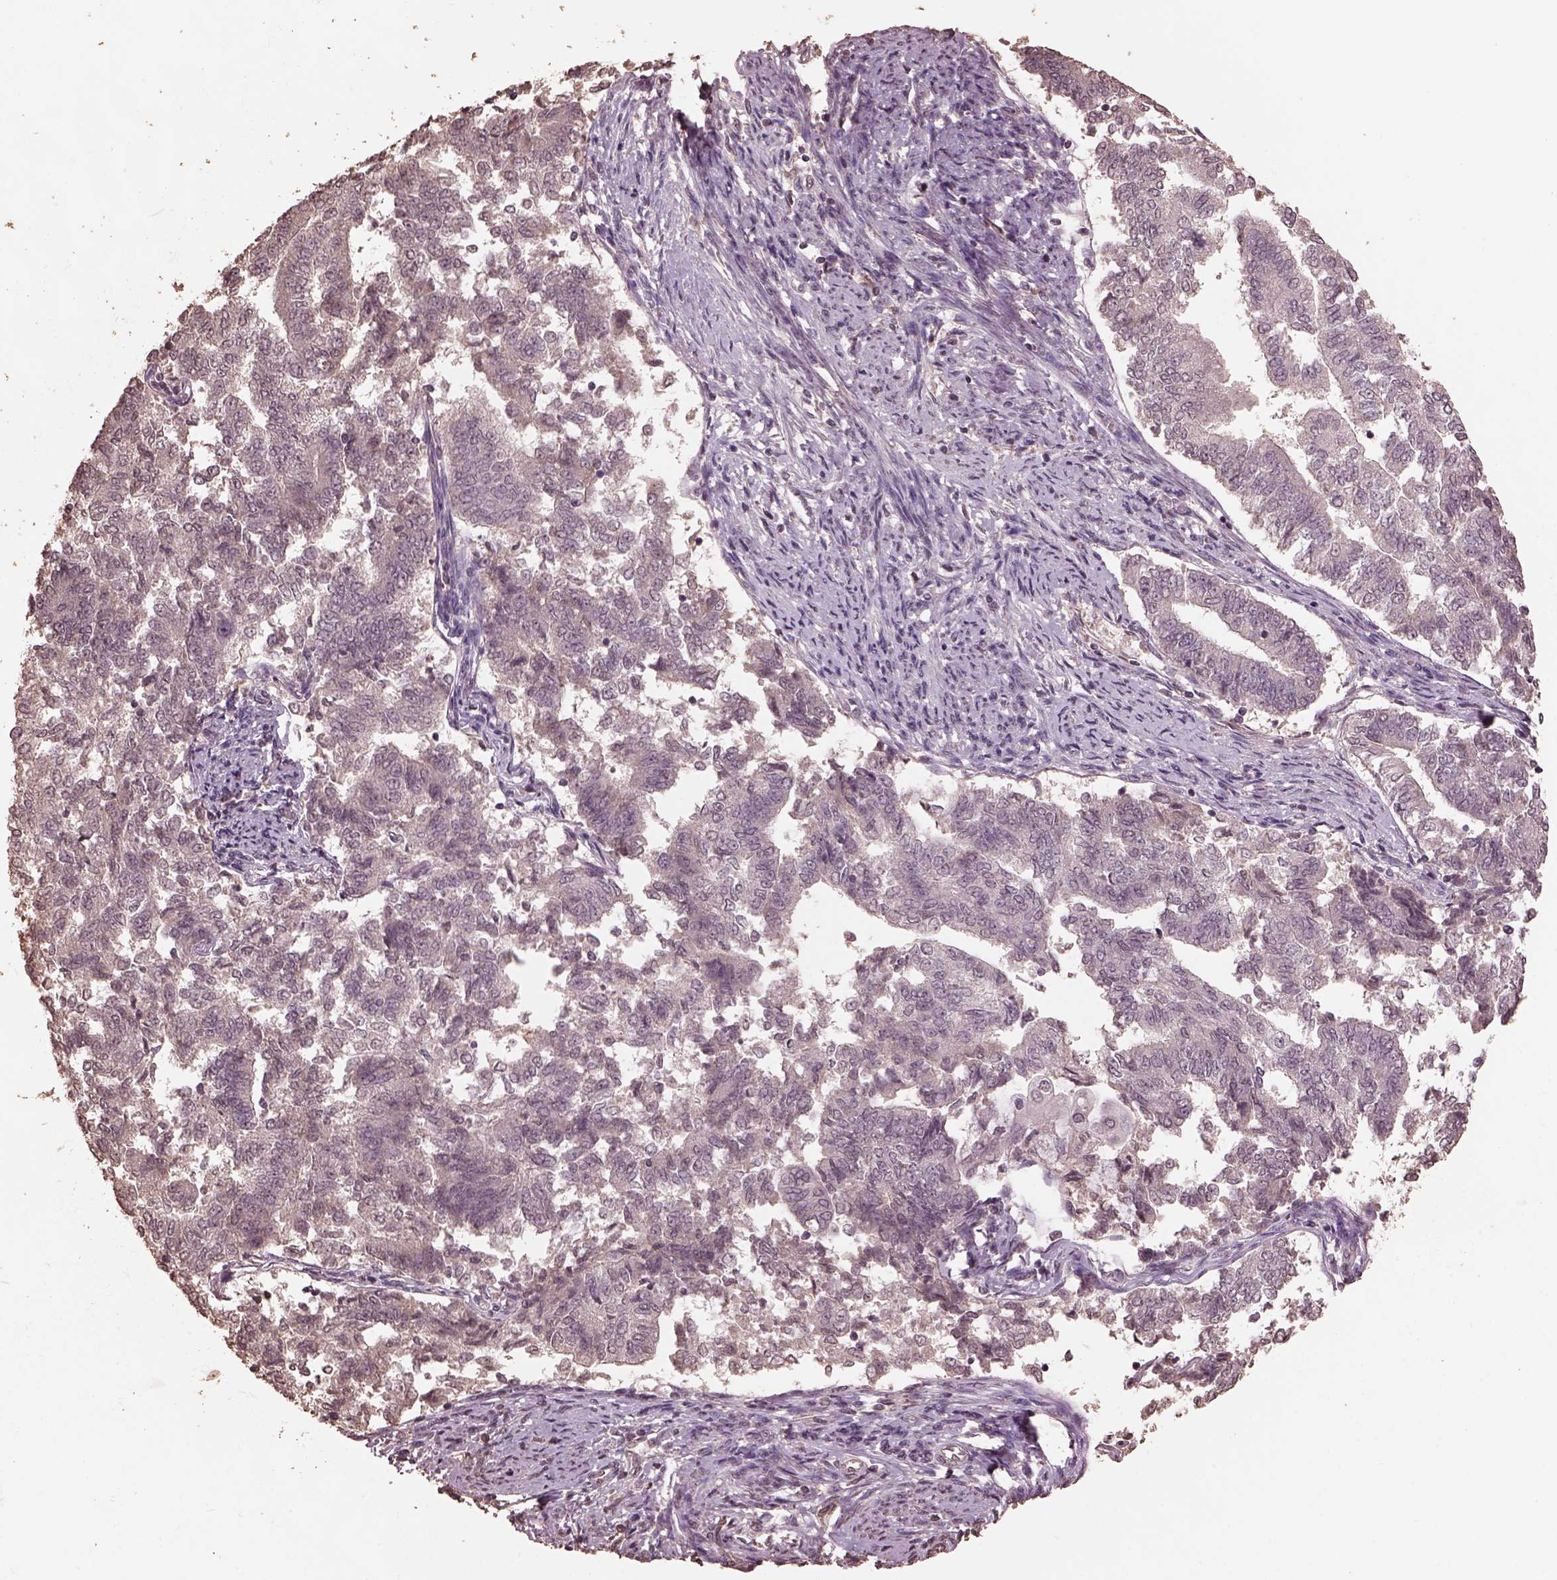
{"staining": {"intensity": "negative", "quantity": "none", "location": "none"}, "tissue": "endometrial cancer", "cell_type": "Tumor cells", "image_type": "cancer", "snomed": [{"axis": "morphology", "description": "Adenocarcinoma, NOS"}, {"axis": "topography", "description": "Endometrium"}], "caption": "Immunohistochemistry image of neoplastic tissue: endometrial adenocarcinoma stained with DAB reveals no significant protein expression in tumor cells.", "gene": "CPT1C", "patient": {"sex": "female", "age": 65}}